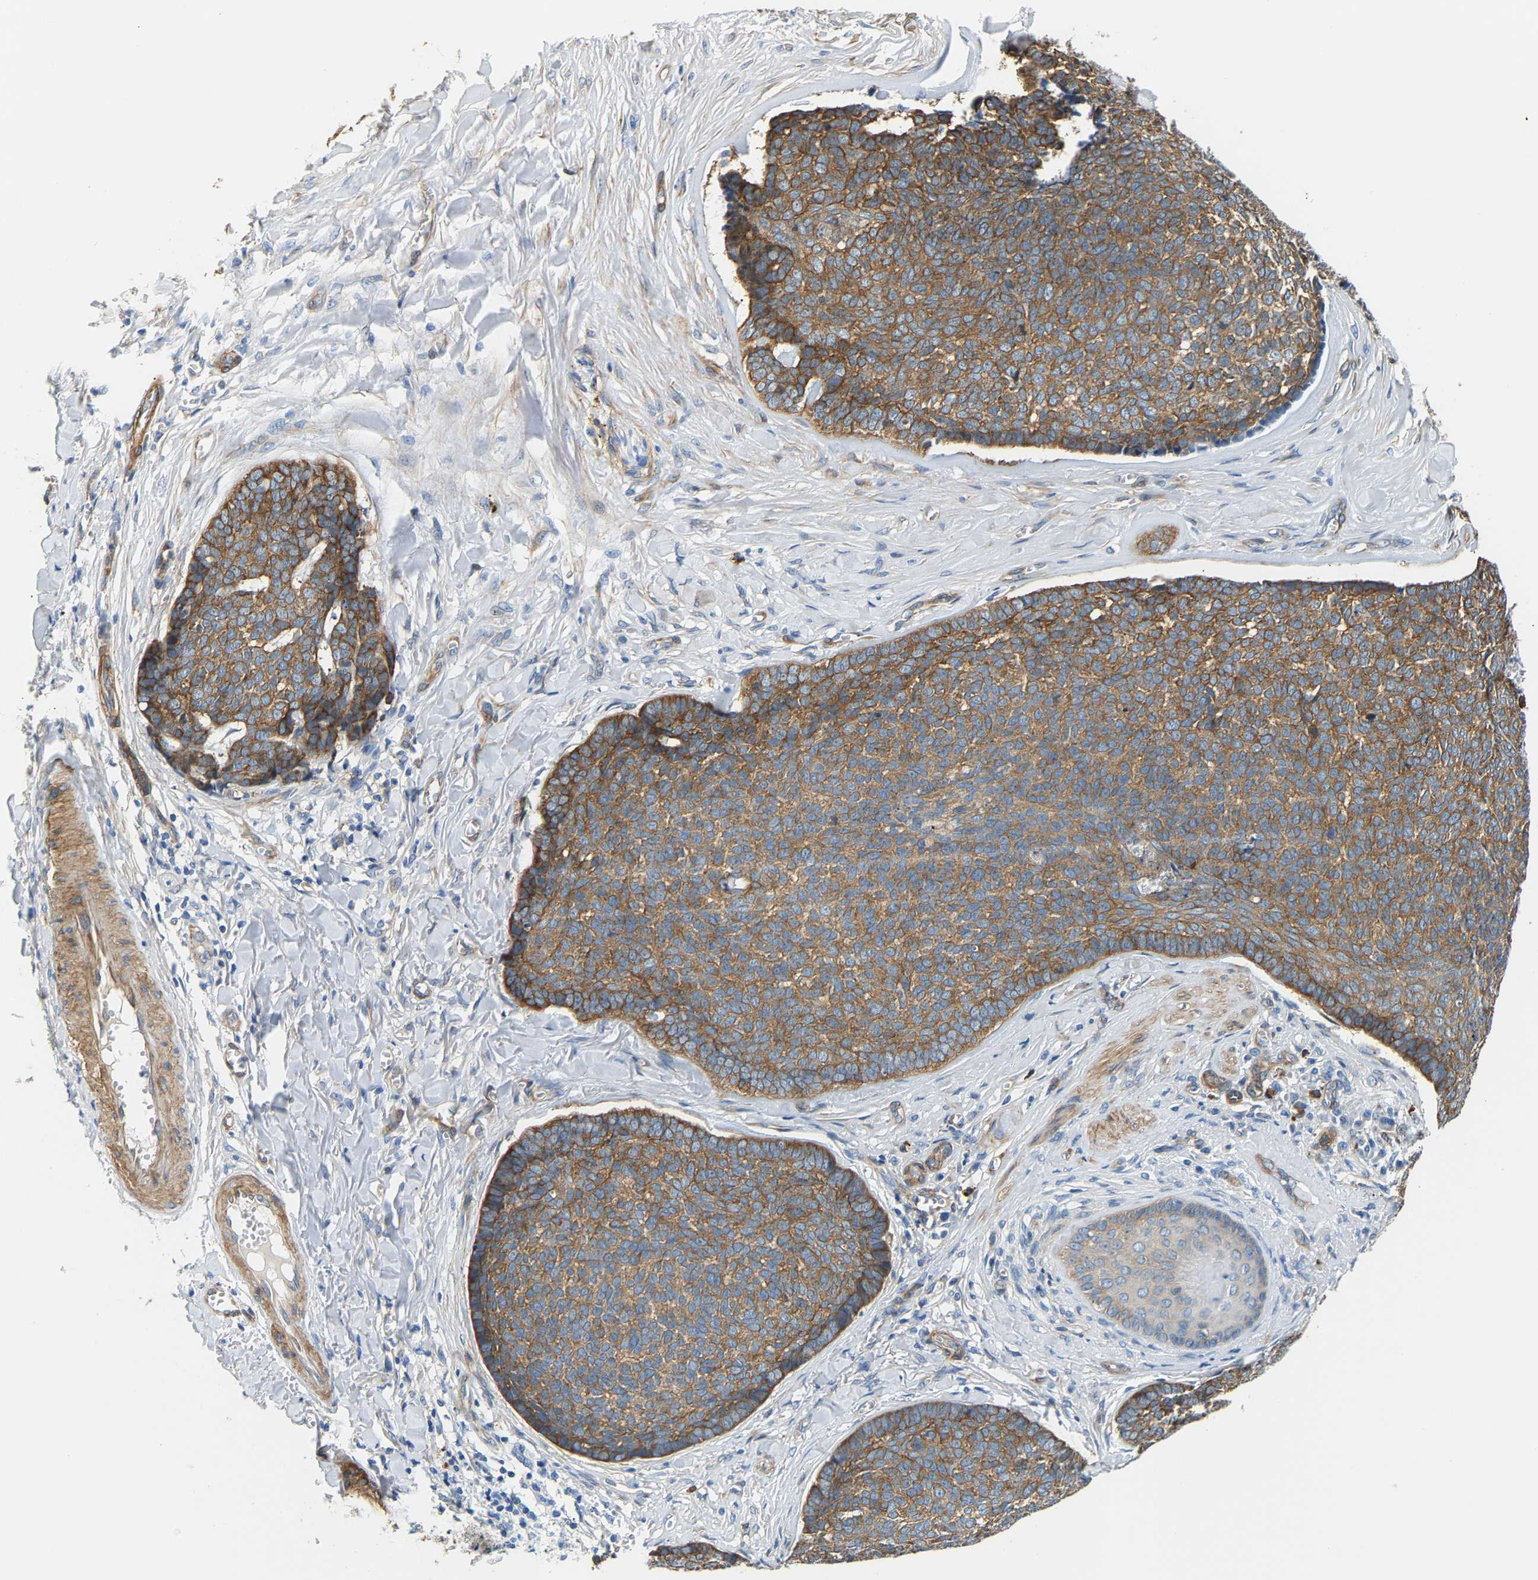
{"staining": {"intensity": "moderate", "quantity": ">75%", "location": "cytoplasmic/membranous"}, "tissue": "skin cancer", "cell_type": "Tumor cells", "image_type": "cancer", "snomed": [{"axis": "morphology", "description": "Basal cell carcinoma"}, {"axis": "topography", "description": "Skin"}], "caption": "Skin cancer (basal cell carcinoma) stained with immunohistochemistry displays moderate cytoplasmic/membranous expression in approximately >75% of tumor cells. (Stains: DAB in brown, nuclei in blue, Microscopy: brightfield microscopy at high magnification).", "gene": "PAWR", "patient": {"sex": "male", "age": 84}}